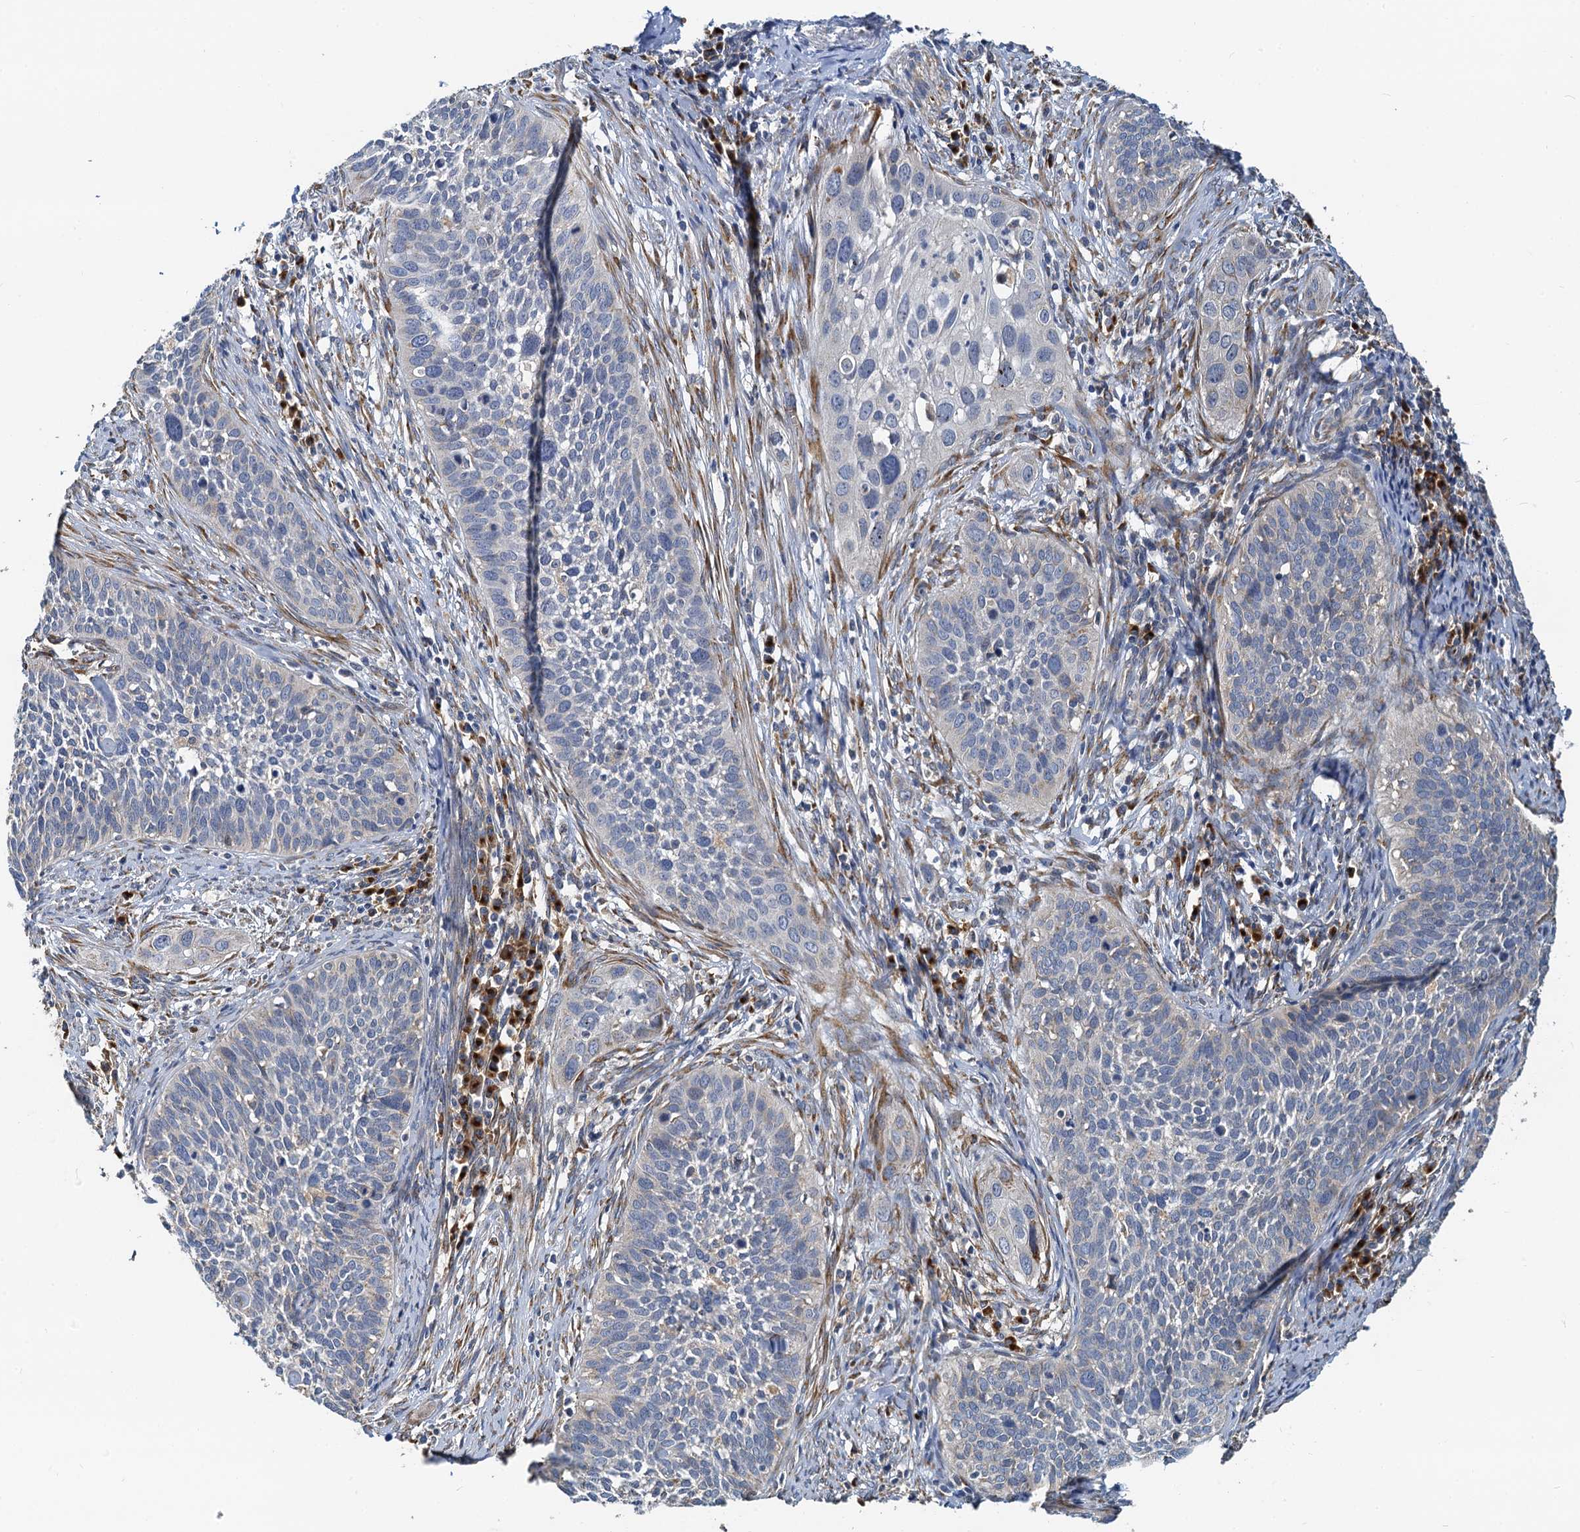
{"staining": {"intensity": "negative", "quantity": "none", "location": "none"}, "tissue": "cervical cancer", "cell_type": "Tumor cells", "image_type": "cancer", "snomed": [{"axis": "morphology", "description": "Squamous cell carcinoma, NOS"}, {"axis": "topography", "description": "Cervix"}], "caption": "Protein analysis of cervical cancer exhibits no significant expression in tumor cells. (DAB (3,3'-diaminobenzidine) immunohistochemistry, high magnification).", "gene": "NKAPD1", "patient": {"sex": "female", "age": 34}}